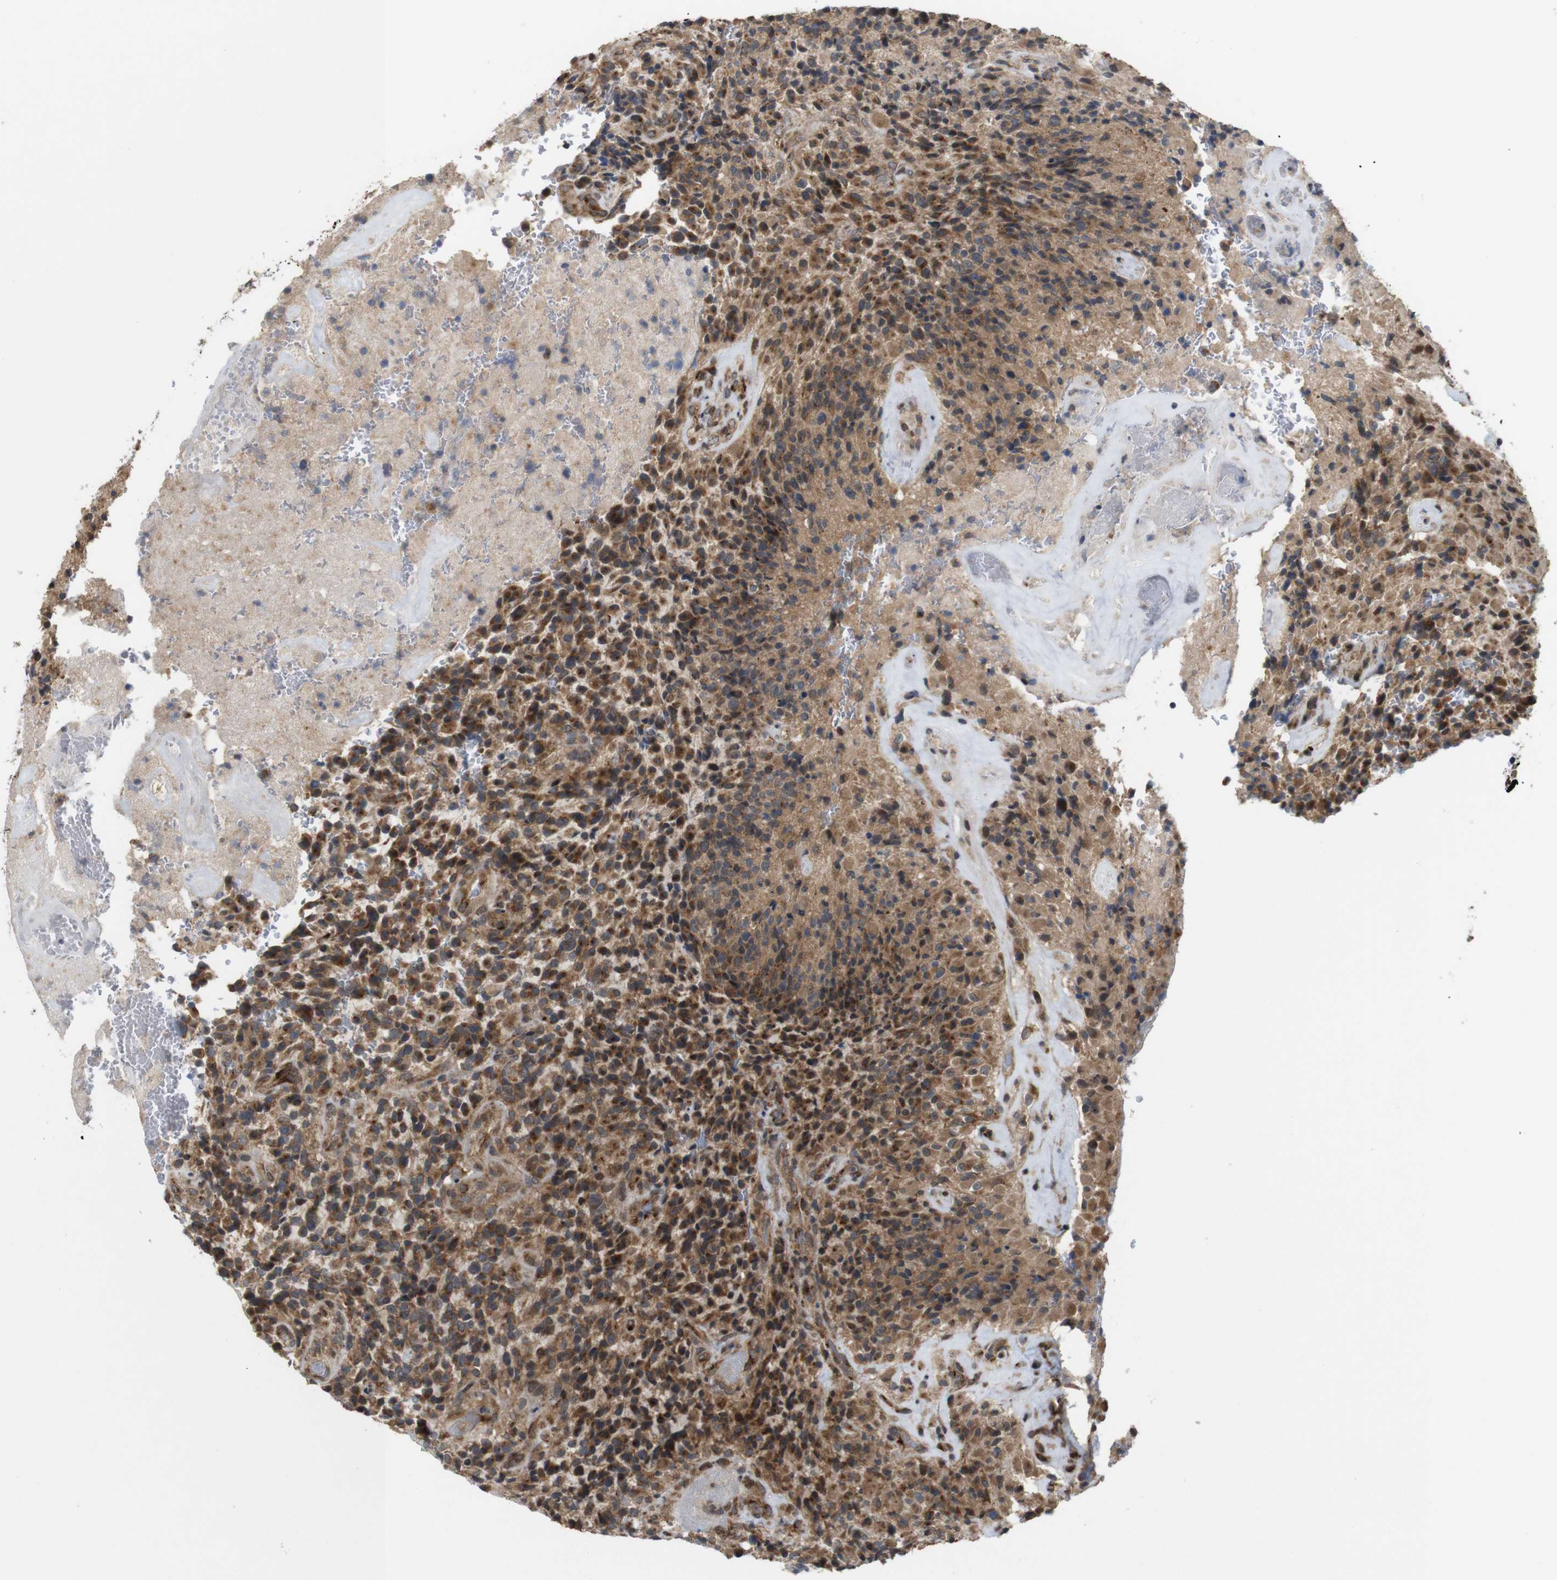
{"staining": {"intensity": "moderate", "quantity": ">75%", "location": "cytoplasmic/membranous"}, "tissue": "glioma", "cell_type": "Tumor cells", "image_type": "cancer", "snomed": [{"axis": "morphology", "description": "Glioma, malignant, High grade"}, {"axis": "topography", "description": "Brain"}], "caption": "Protein analysis of glioma tissue demonstrates moderate cytoplasmic/membranous expression in about >75% of tumor cells. The staining was performed using DAB to visualize the protein expression in brown, while the nuclei were stained in blue with hematoxylin (Magnification: 20x).", "gene": "EFCAB14", "patient": {"sex": "male", "age": 71}}